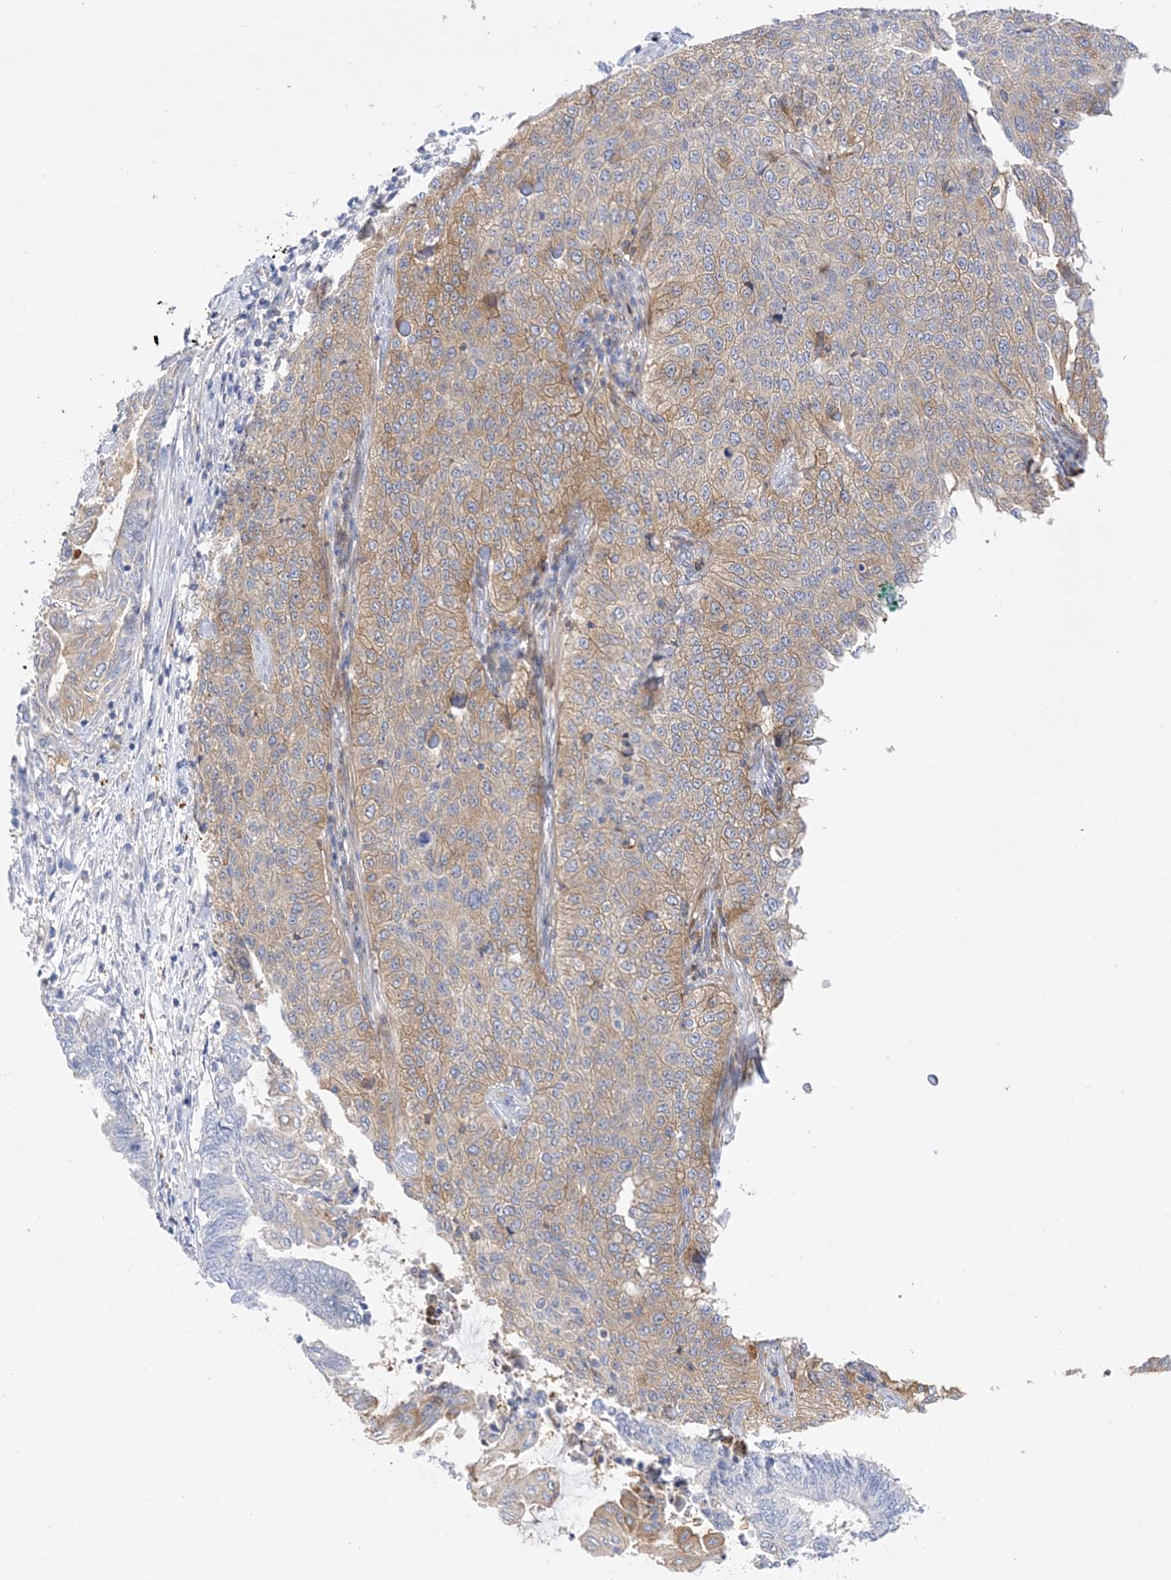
{"staining": {"intensity": "moderate", "quantity": ">75%", "location": "cytoplasmic/membranous"}, "tissue": "cervical cancer", "cell_type": "Tumor cells", "image_type": "cancer", "snomed": [{"axis": "morphology", "description": "Squamous cell carcinoma, NOS"}, {"axis": "topography", "description": "Cervix"}], "caption": "Immunohistochemical staining of human cervical cancer exhibits medium levels of moderate cytoplasmic/membranous protein positivity in about >75% of tumor cells.", "gene": "ARV1", "patient": {"sex": "female", "age": 35}}